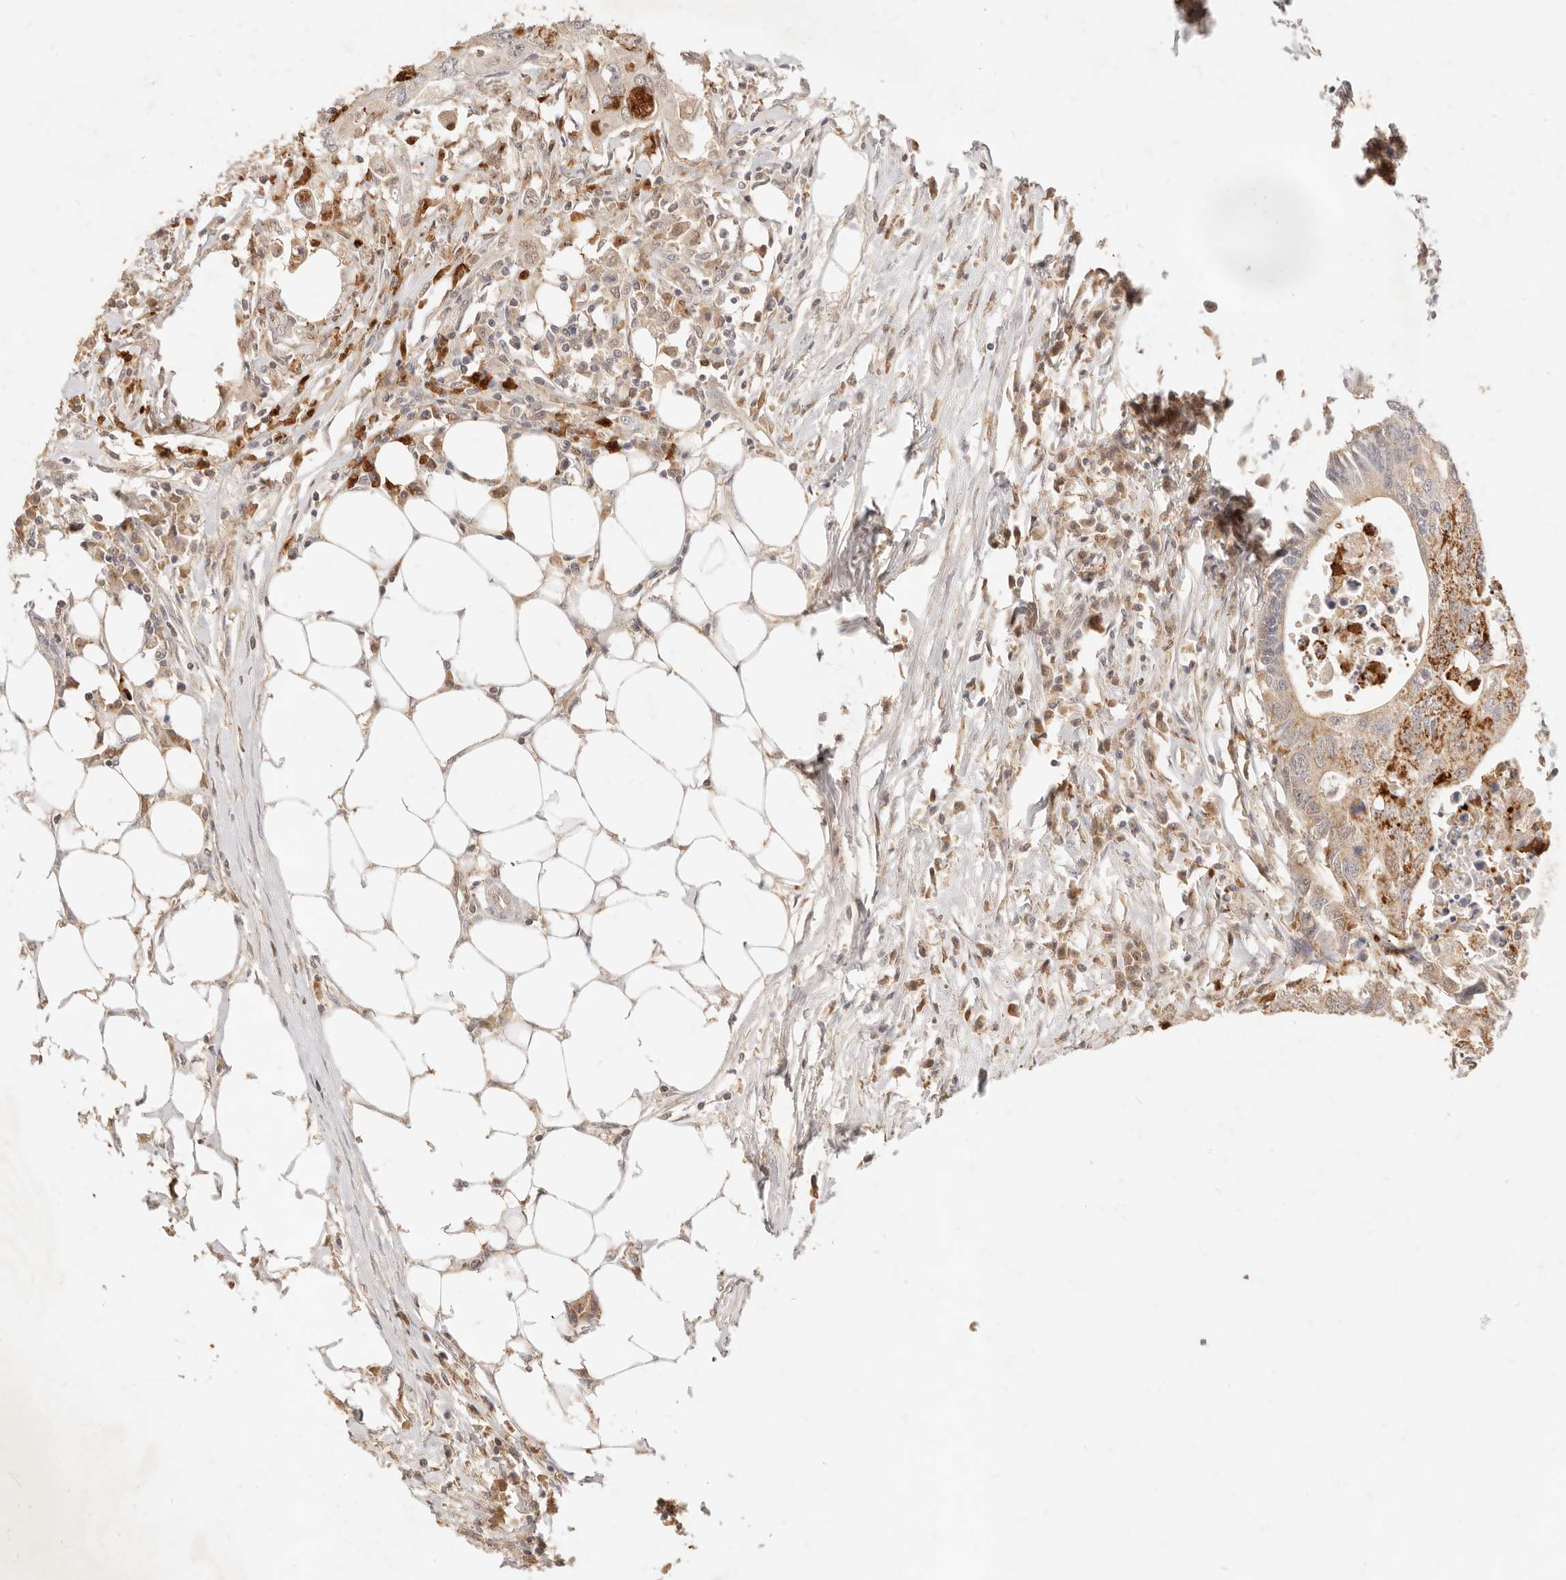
{"staining": {"intensity": "strong", "quantity": "25%-75%", "location": "cytoplasmic/membranous"}, "tissue": "colorectal cancer", "cell_type": "Tumor cells", "image_type": "cancer", "snomed": [{"axis": "morphology", "description": "Adenocarcinoma, NOS"}, {"axis": "topography", "description": "Colon"}], "caption": "Protein staining shows strong cytoplasmic/membranous positivity in about 25%-75% of tumor cells in colorectal cancer (adenocarcinoma). The protein is stained brown, and the nuclei are stained in blue (DAB (3,3'-diaminobenzidine) IHC with brightfield microscopy, high magnification).", "gene": "TMTC2", "patient": {"sex": "male", "age": 71}}